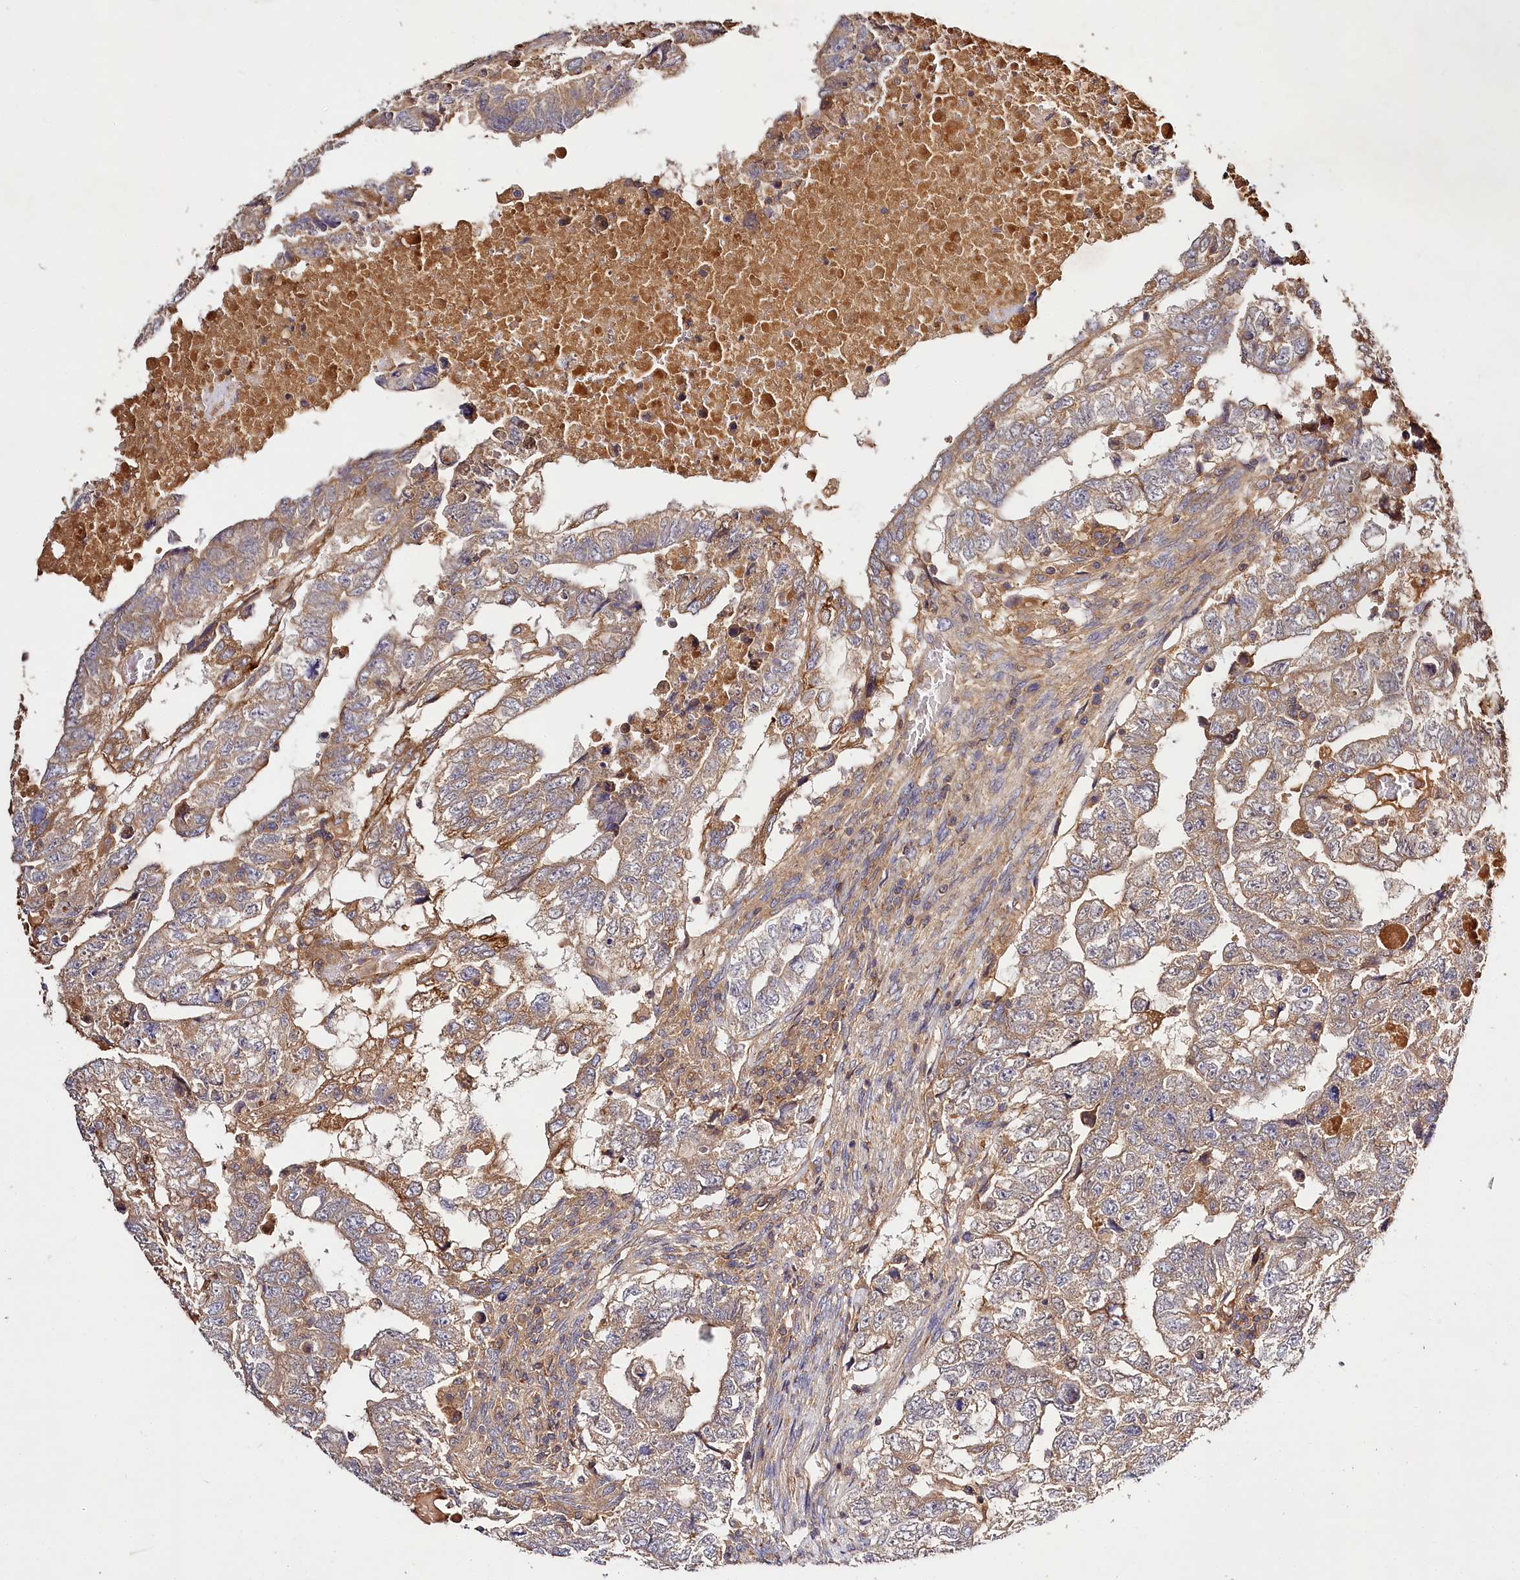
{"staining": {"intensity": "weak", "quantity": ">75%", "location": "cytoplasmic/membranous"}, "tissue": "testis cancer", "cell_type": "Tumor cells", "image_type": "cancer", "snomed": [{"axis": "morphology", "description": "Carcinoma, Embryonal, NOS"}, {"axis": "topography", "description": "Testis"}], "caption": "Immunohistochemical staining of human testis embryonal carcinoma shows low levels of weak cytoplasmic/membranous protein positivity in approximately >75% of tumor cells.", "gene": "LSS", "patient": {"sex": "male", "age": 36}}